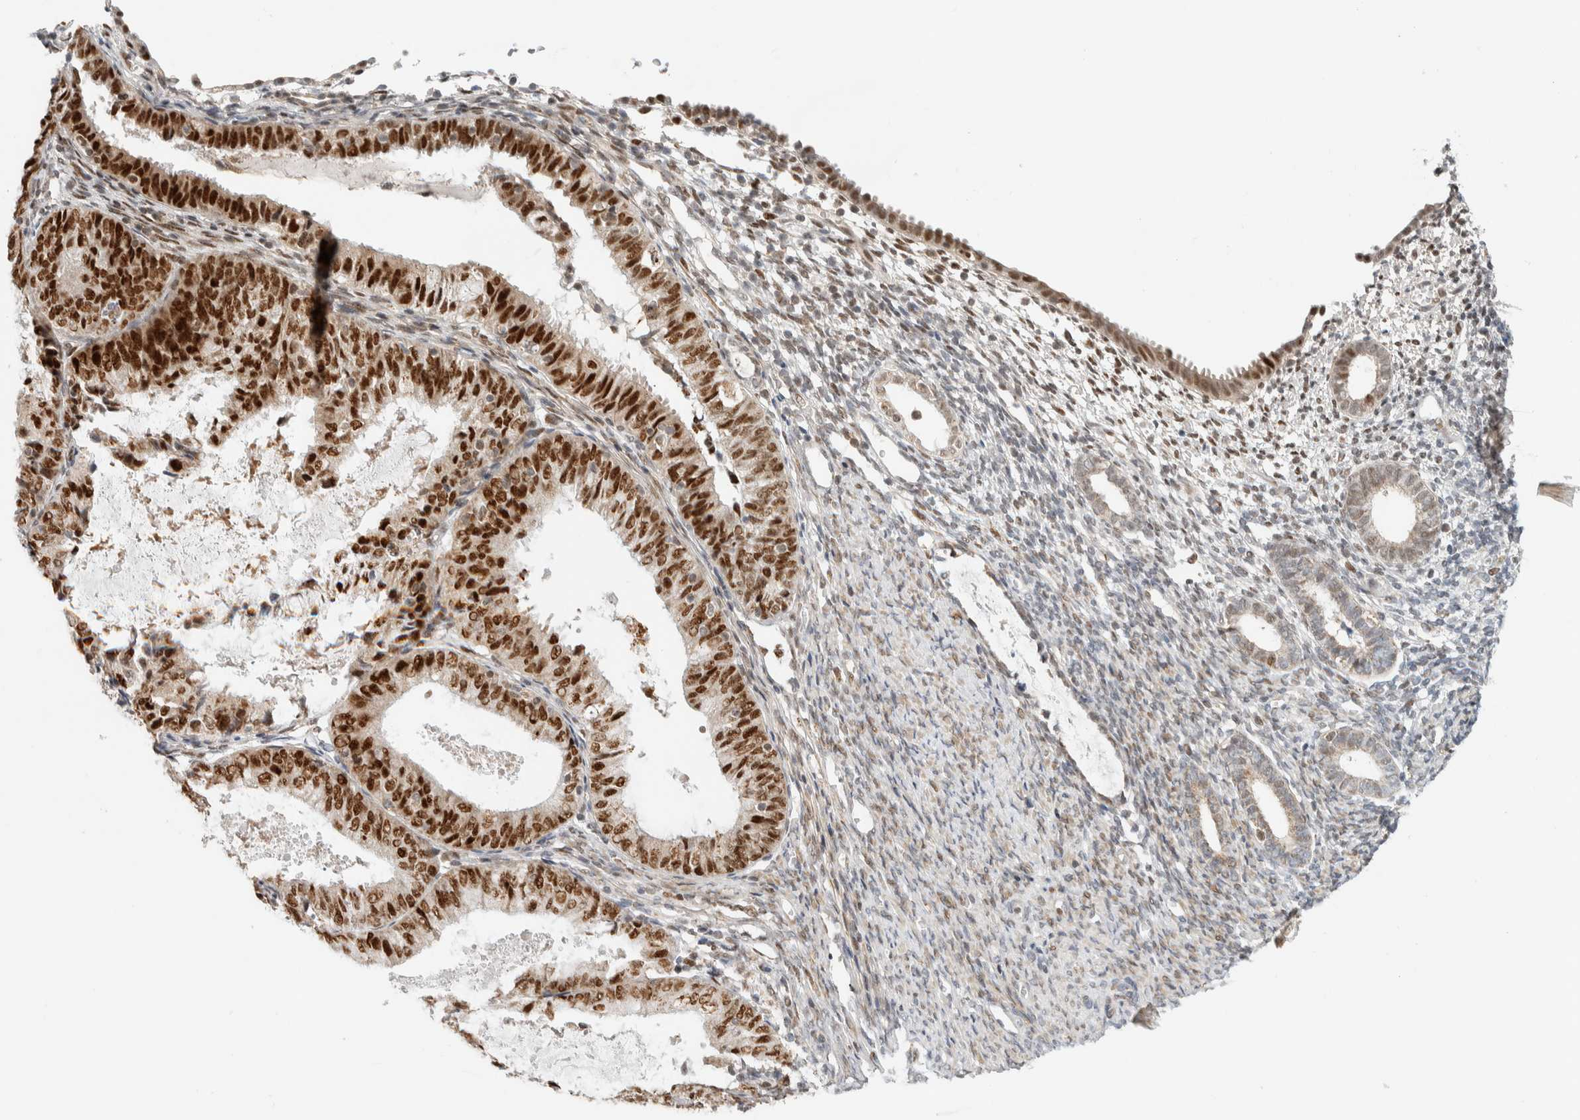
{"staining": {"intensity": "negative", "quantity": "none", "location": "none"}, "tissue": "endometrium", "cell_type": "Cells in endometrial stroma", "image_type": "normal", "snomed": [{"axis": "morphology", "description": "Normal tissue, NOS"}, {"axis": "morphology", "description": "Adenocarcinoma, NOS"}, {"axis": "topography", "description": "Endometrium"}], "caption": "IHC histopathology image of benign endometrium: endometrium stained with DAB demonstrates no significant protein staining in cells in endometrial stroma.", "gene": "TSPAN32", "patient": {"sex": "female", "age": 57}}